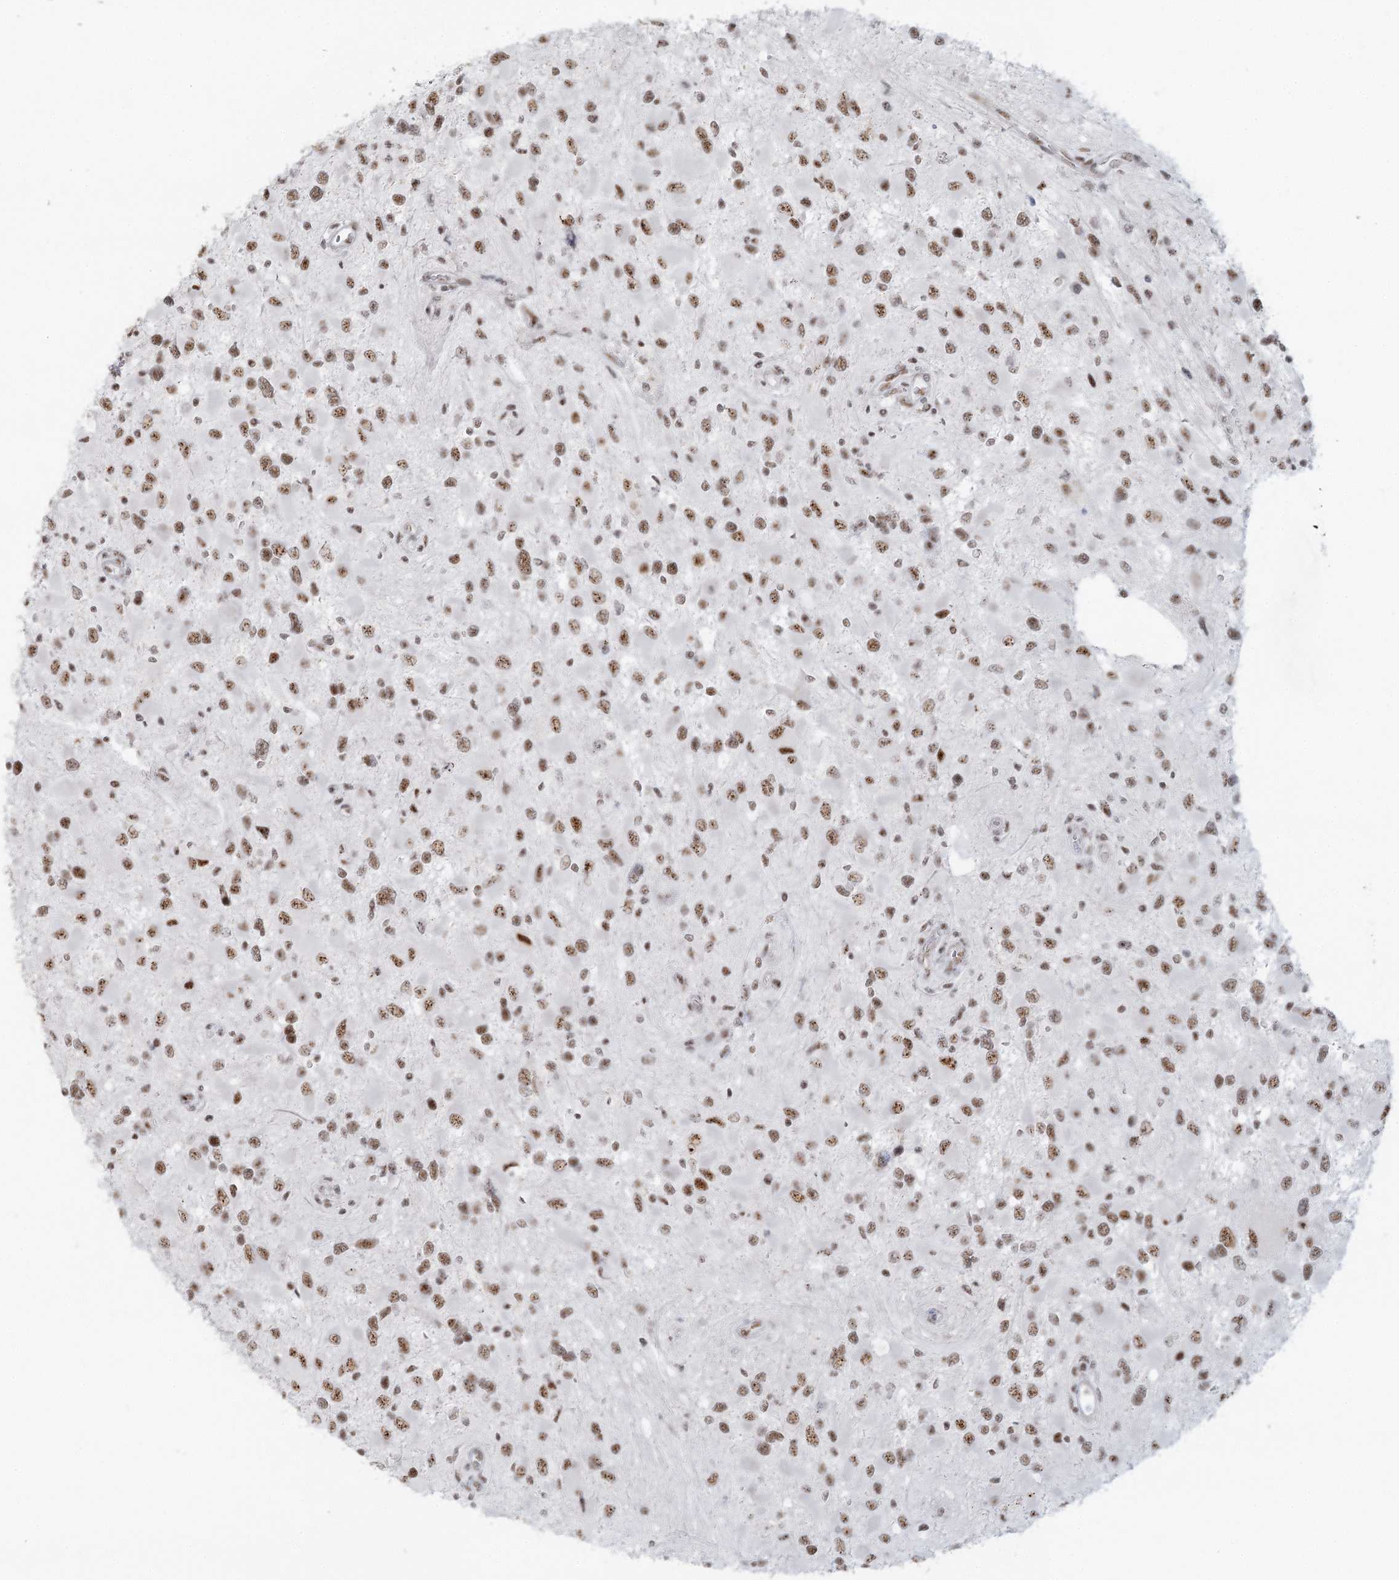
{"staining": {"intensity": "moderate", "quantity": ">75%", "location": "nuclear"}, "tissue": "glioma", "cell_type": "Tumor cells", "image_type": "cancer", "snomed": [{"axis": "morphology", "description": "Glioma, malignant, High grade"}, {"axis": "topography", "description": "Brain"}], "caption": "Protein expression analysis of malignant glioma (high-grade) displays moderate nuclear positivity in about >75% of tumor cells.", "gene": "U2SURP", "patient": {"sex": "male", "age": 53}}